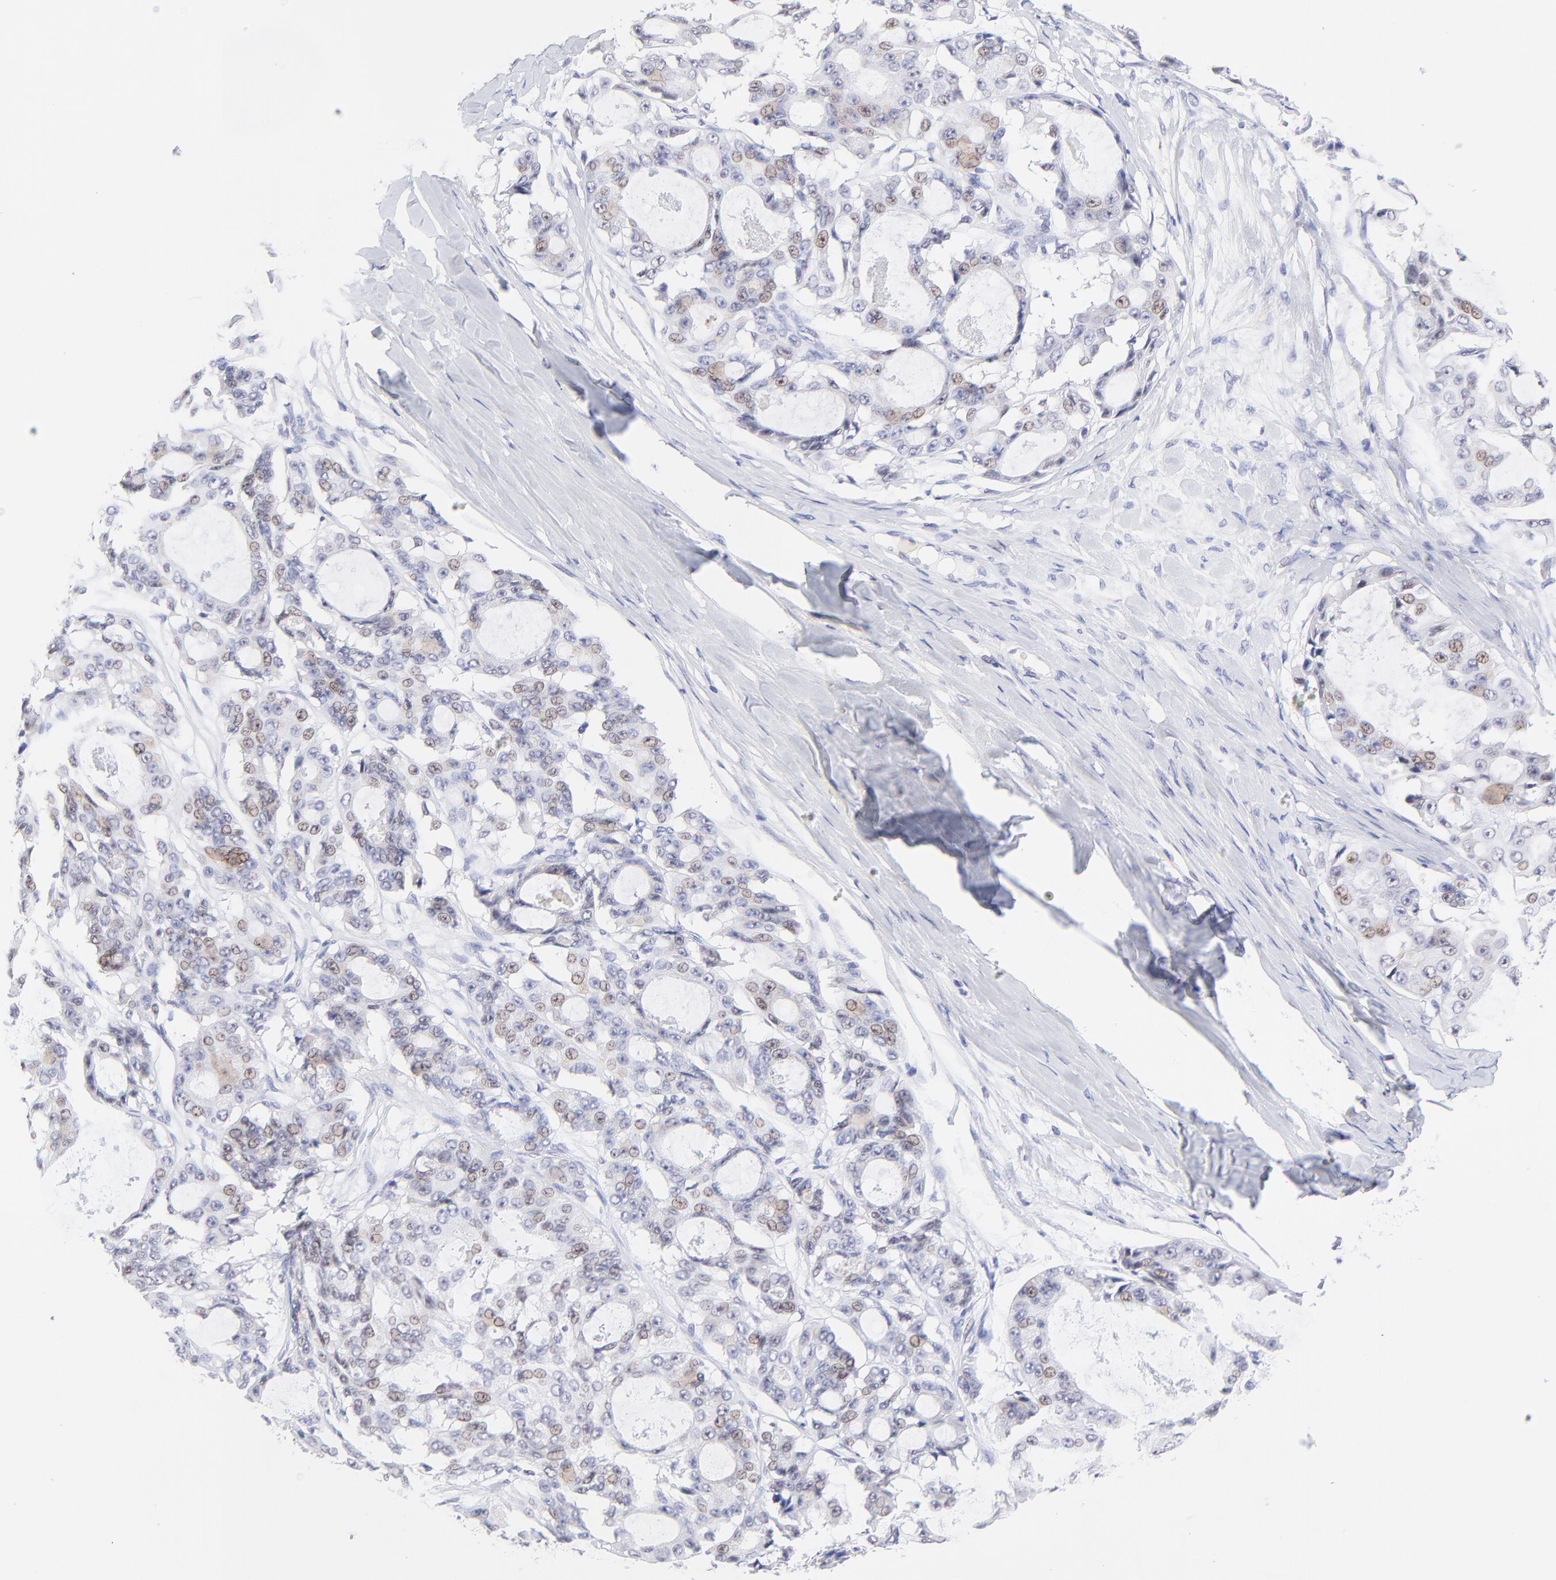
{"staining": {"intensity": "weak", "quantity": "<25%", "location": "nuclear"}, "tissue": "ovarian cancer", "cell_type": "Tumor cells", "image_type": "cancer", "snomed": [{"axis": "morphology", "description": "Carcinoma, endometroid"}, {"axis": "topography", "description": "Ovary"}], "caption": "Endometroid carcinoma (ovarian) stained for a protein using immunohistochemistry (IHC) reveals no staining tumor cells.", "gene": "KLF4", "patient": {"sex": "female", "age": 61}}